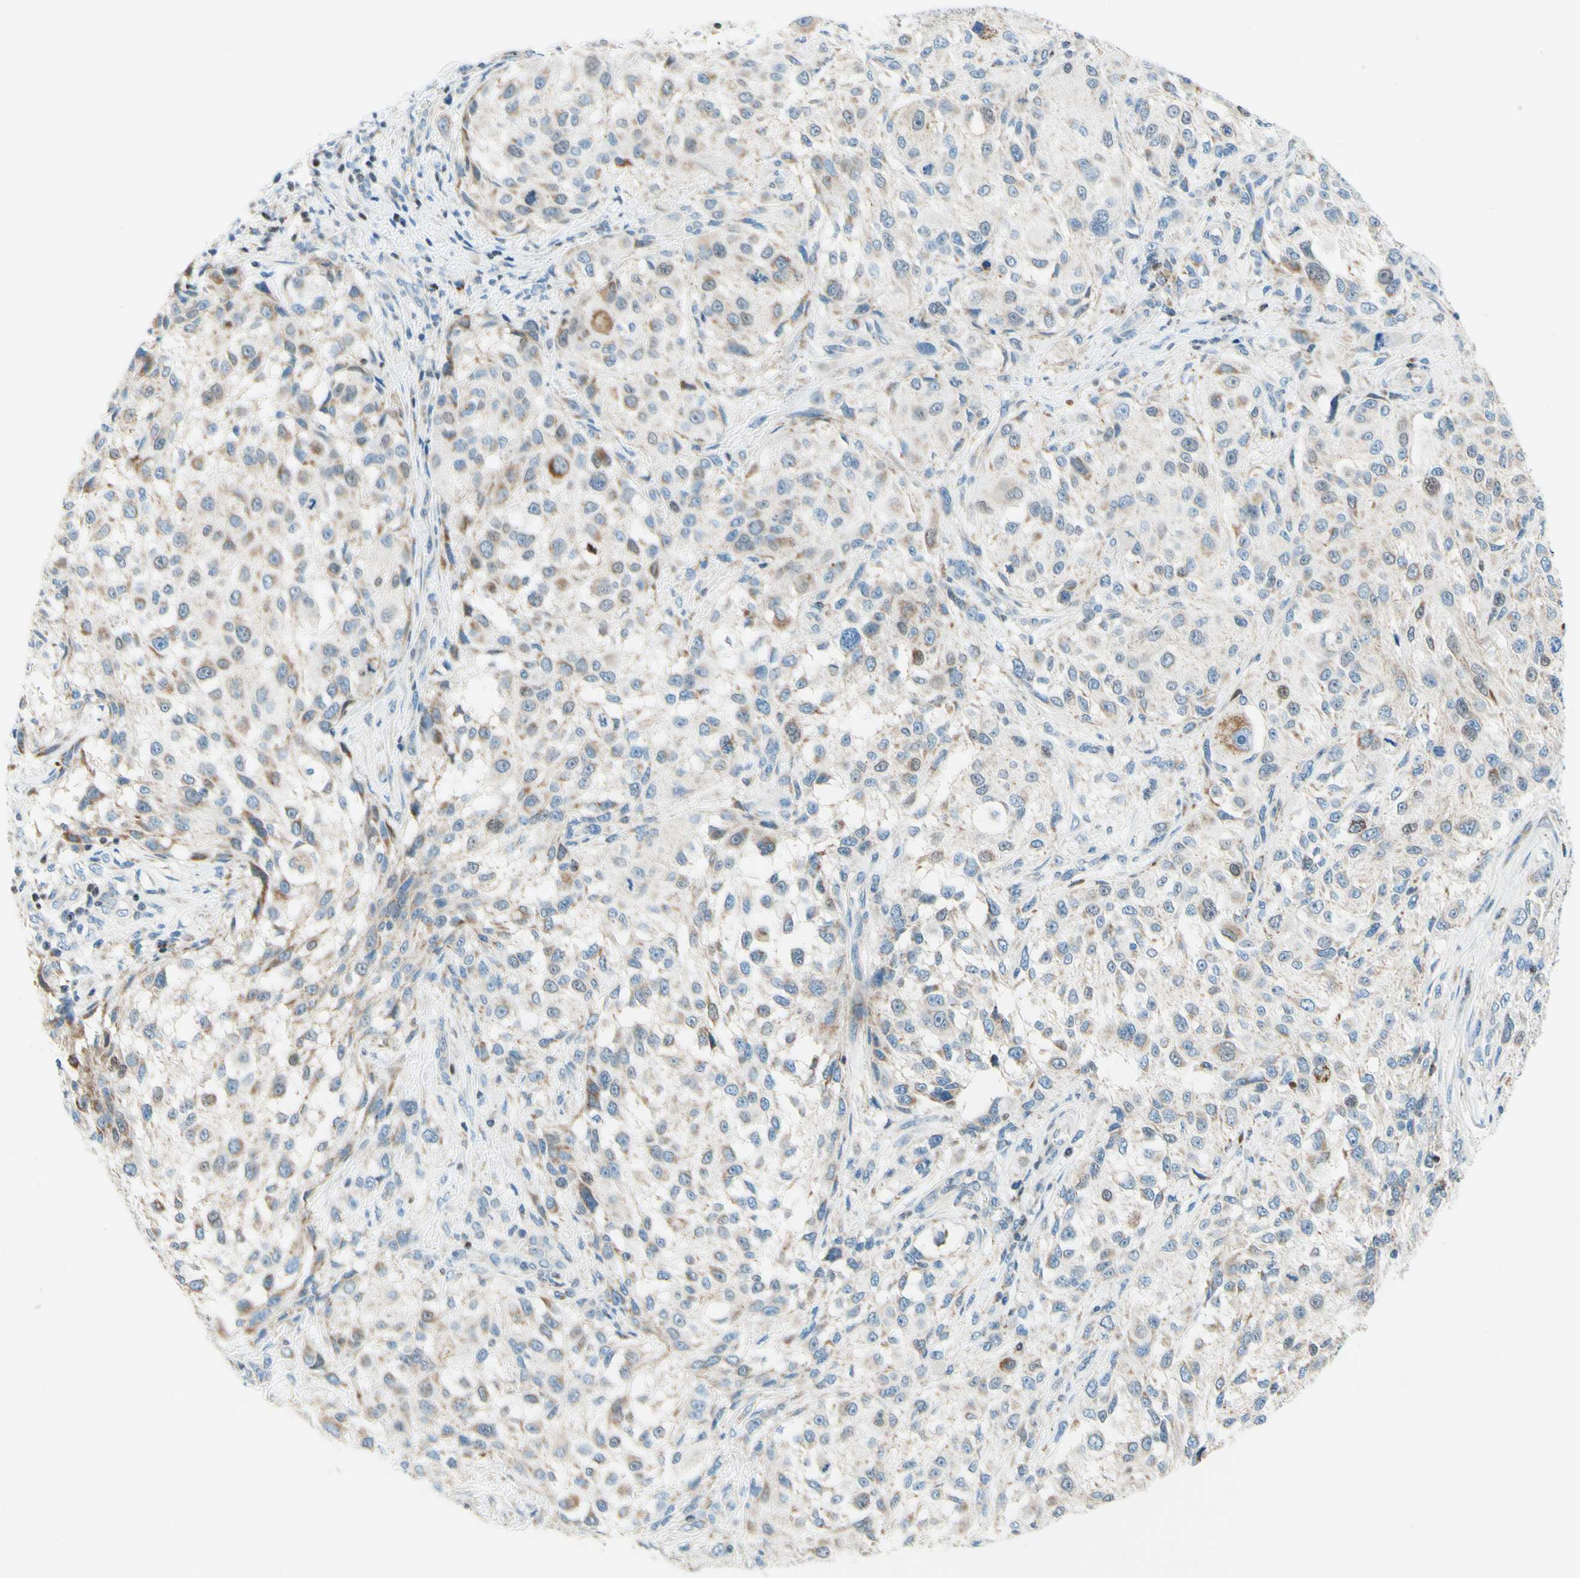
{"staining": {"intensity": "weak", "quantity": ">75%", "location": "cytoplasmic/membranous"}, "tissue": "melanoma", "cell_type": "Tumor cells", "image_type": "cancer", "snomed": [{"axis": "morphology", "description": "Necrosis, NOS"}, {"axis": "morphology", "description": "Malignant melanoma, NOS"}, {"axis": "topography", "description": "Skin"}], "caption": "An image showing weak cytoplasmic/membranous expression in approximately >75% of tumor cells in malignant melanoma, as visualized by brown immunohistochemical staining.", "gene": "CBX7", "patient": {"sex": "female", "age": 87}}